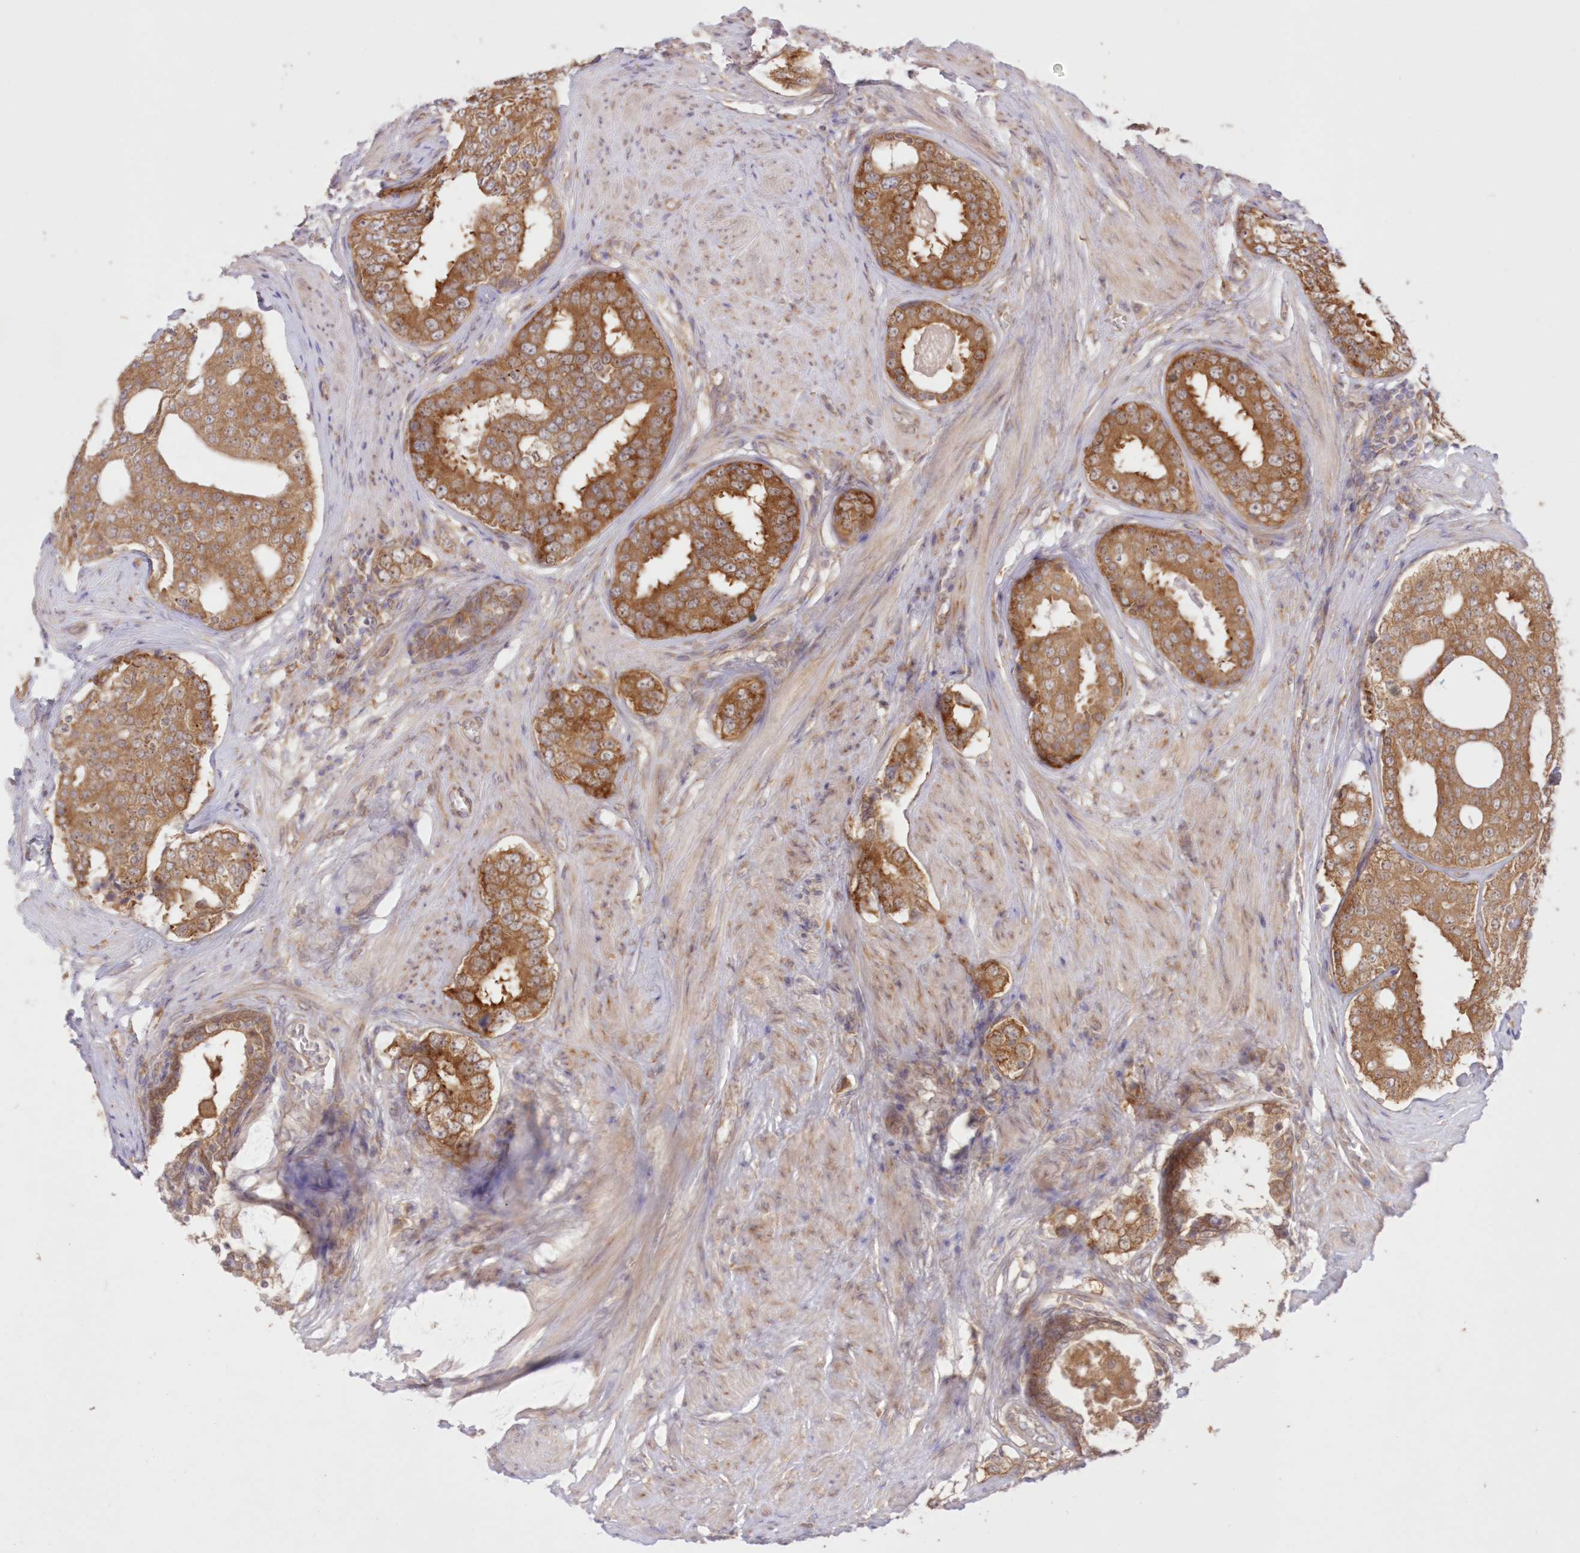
{"staining": {"intensity": "strong", "quantity": ">75%", "location": "cytoplasmic/membranous"}, "tissue": "prostate cancer", "cell_type": "Tumor cells", "image_type": "cancer", "snomed": [{"axis": "morphology", "description": "Adenocarcinoma, High grade"}, {"axis": "topography", "description": "Prostate"}], "caption": "Immunohistochemistry image of neoplastic tissue: human prostate cancer (high-grade adenocarcinoma) stained using immunohistochemistry (IHC) exhibits high levels of strong protein expression localized specifically in the cytoplasmic/membranous of tumor cells, appearing as a cytoplasmic/membranous brown color.", "gene": "RNPEP", "patient": {"sex": "male", "age": 56}}